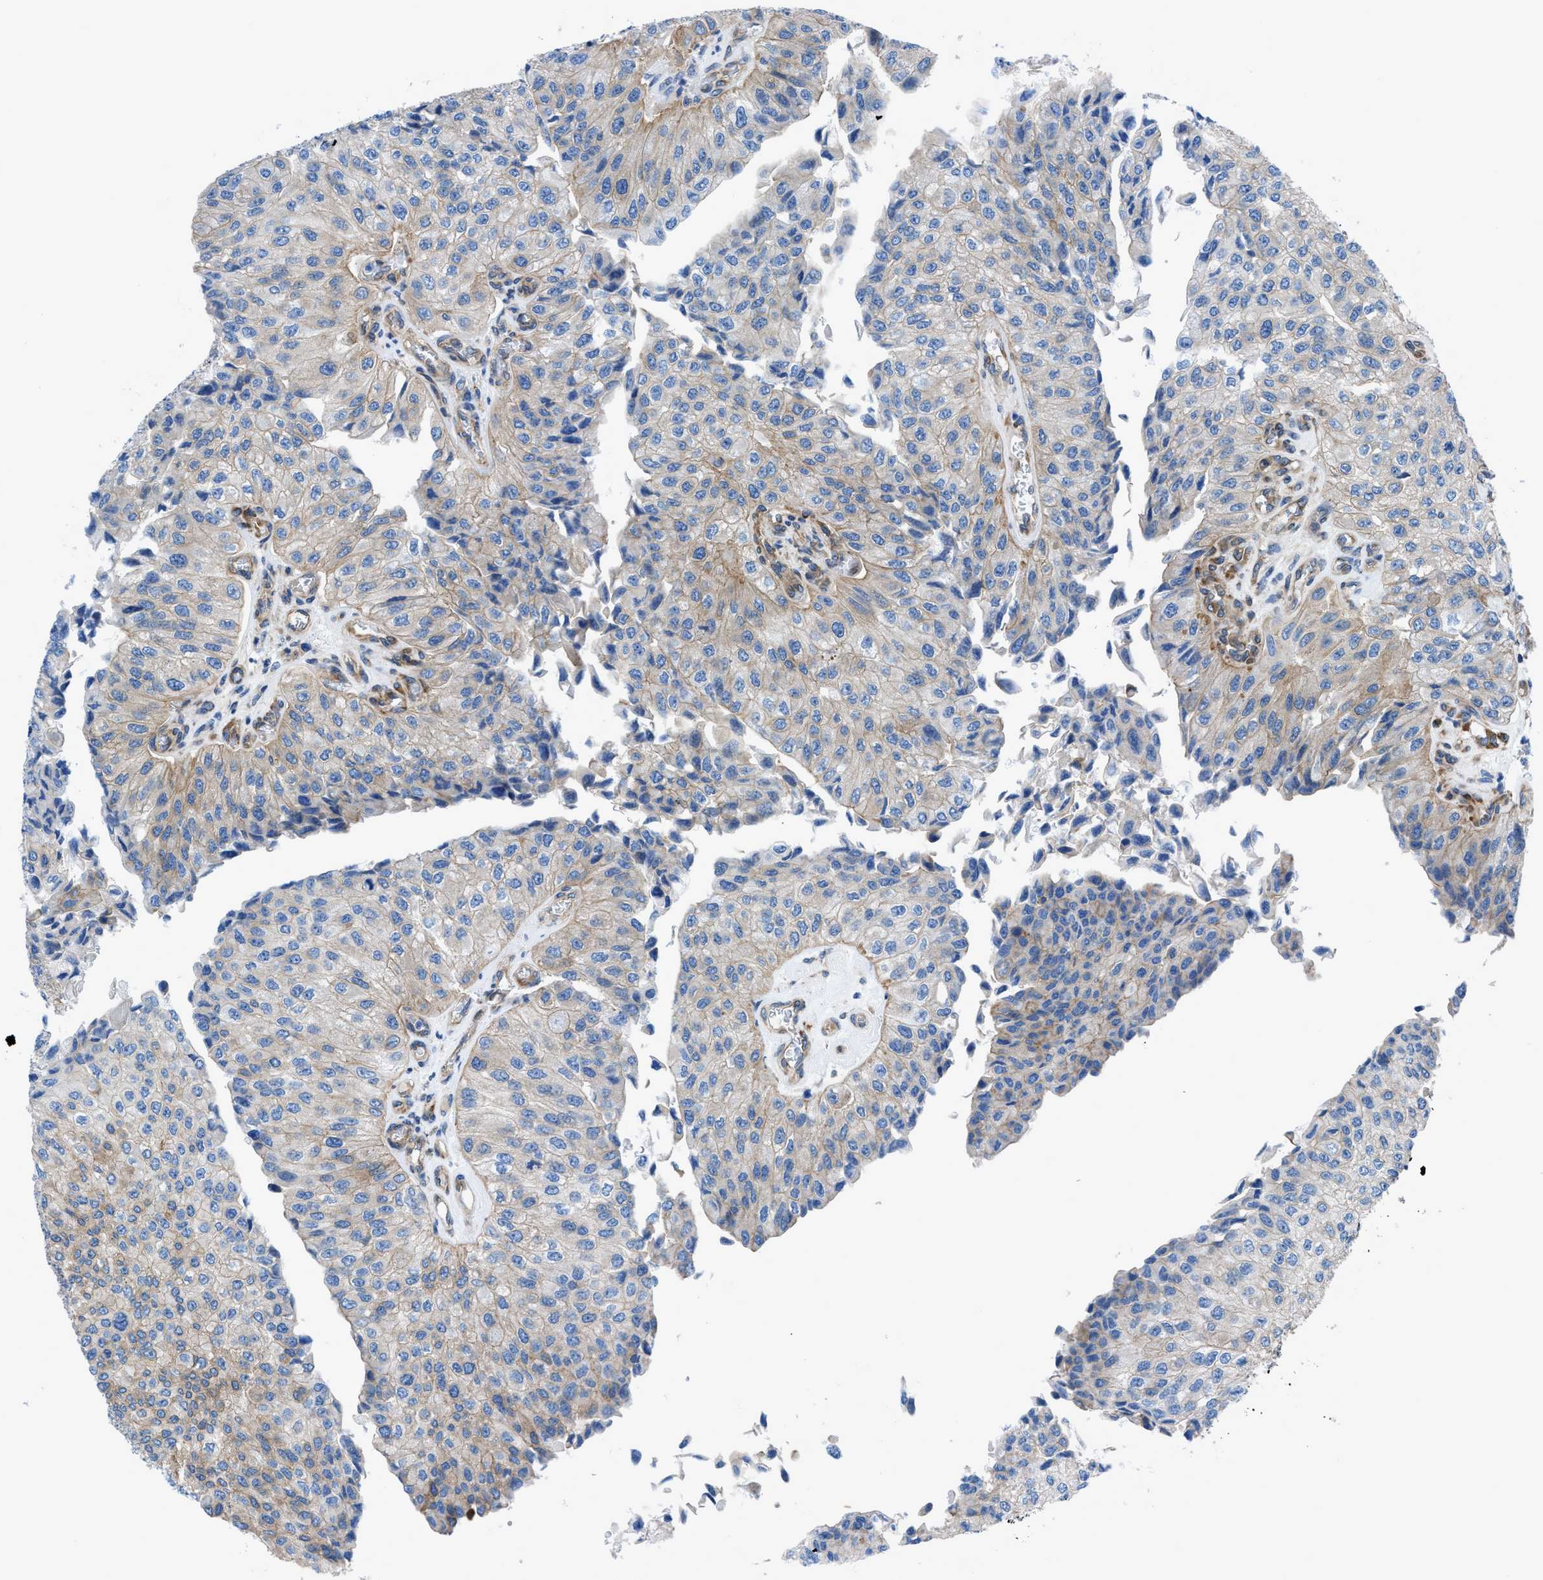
{"staining": {"intensity": "weak", "quantity": "25%-75%", "location": "cytoplasmic/membranous"}, "tissue": "urothelial cancer", "cell_type": "Tumor cells", "image_type": "cancer", "snomed": [{"axis": "morphology", "description": "Urothelial carcinoma, High grade"}, {"axis": "topography", "description": "Kidney"}, {"axis": "topography", "description": "Urinary bladder"}], "caption": "Protein staining of high-grade urothelial carcinoma tissue shows weak cytoplasmic/membranous expression in approximately 25%-75% of tumor cells. (Stains: DAB in brown, nuclei in blue, Microscopy: brightfield microscopy at high magnification).", "gene": "DMAC1", "patient": {"sex": "male", "age": 77}}